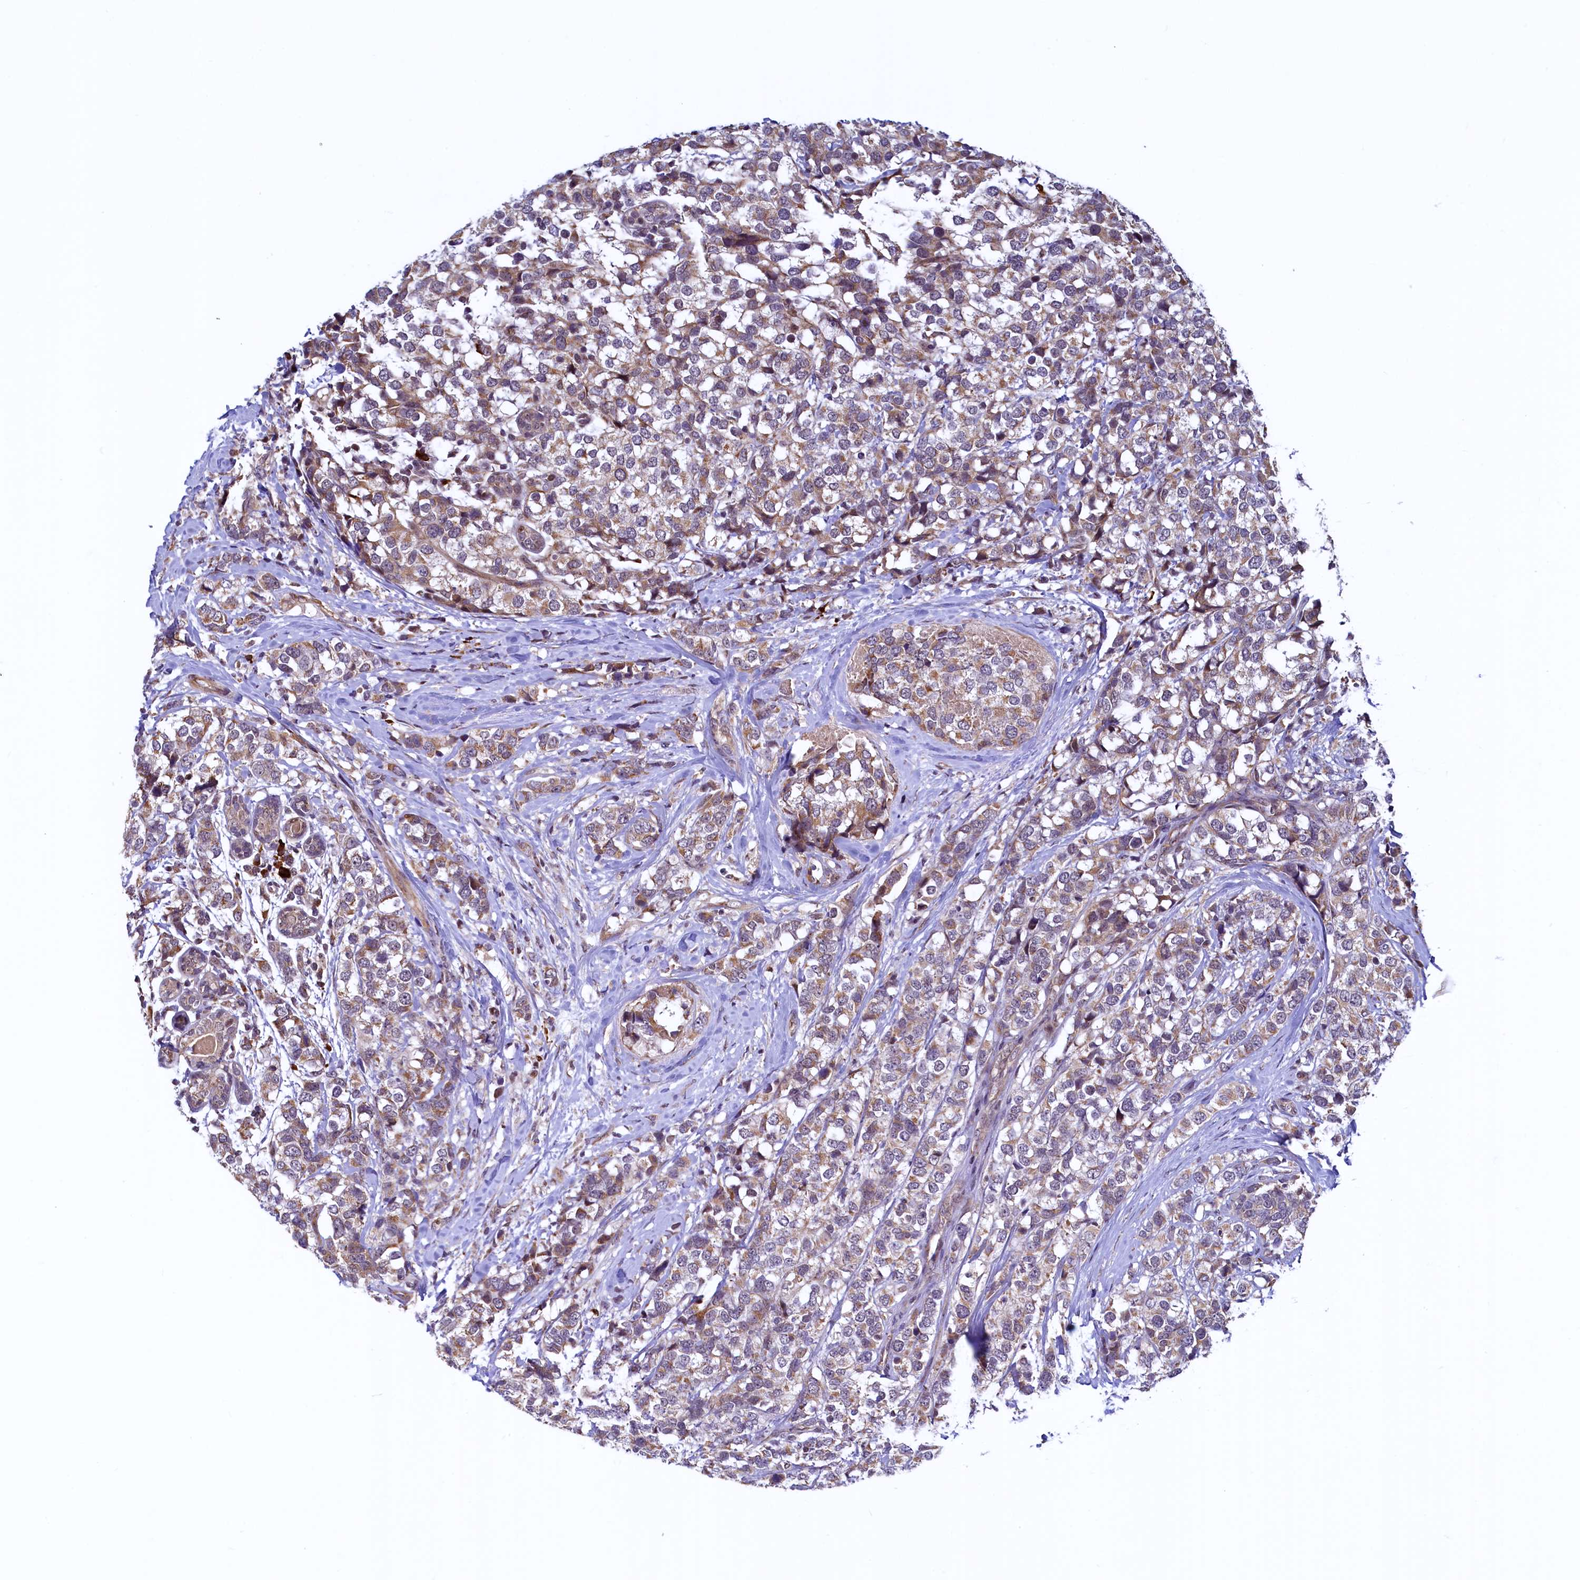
{"staining": {"intensity": "moderate", "quantity": "25%-75%", "location": "cytoplasmic/membranous"}, "tissue": "breast cancer", "cell_type": "Tumor cells", "image_type": "cancer", "snomed": [{"axis": "morphology", "description": "Lobular carcinoma"}, {"axis": "topography", "description": "Breast"}], "caption": "Lobular carcinoma (breast) stained for a protein displays moderate cytoplasmic/membranous positivity in tumor cells.", "gene": "RBFA", "patient": {"sex": "female", "age": 59}}